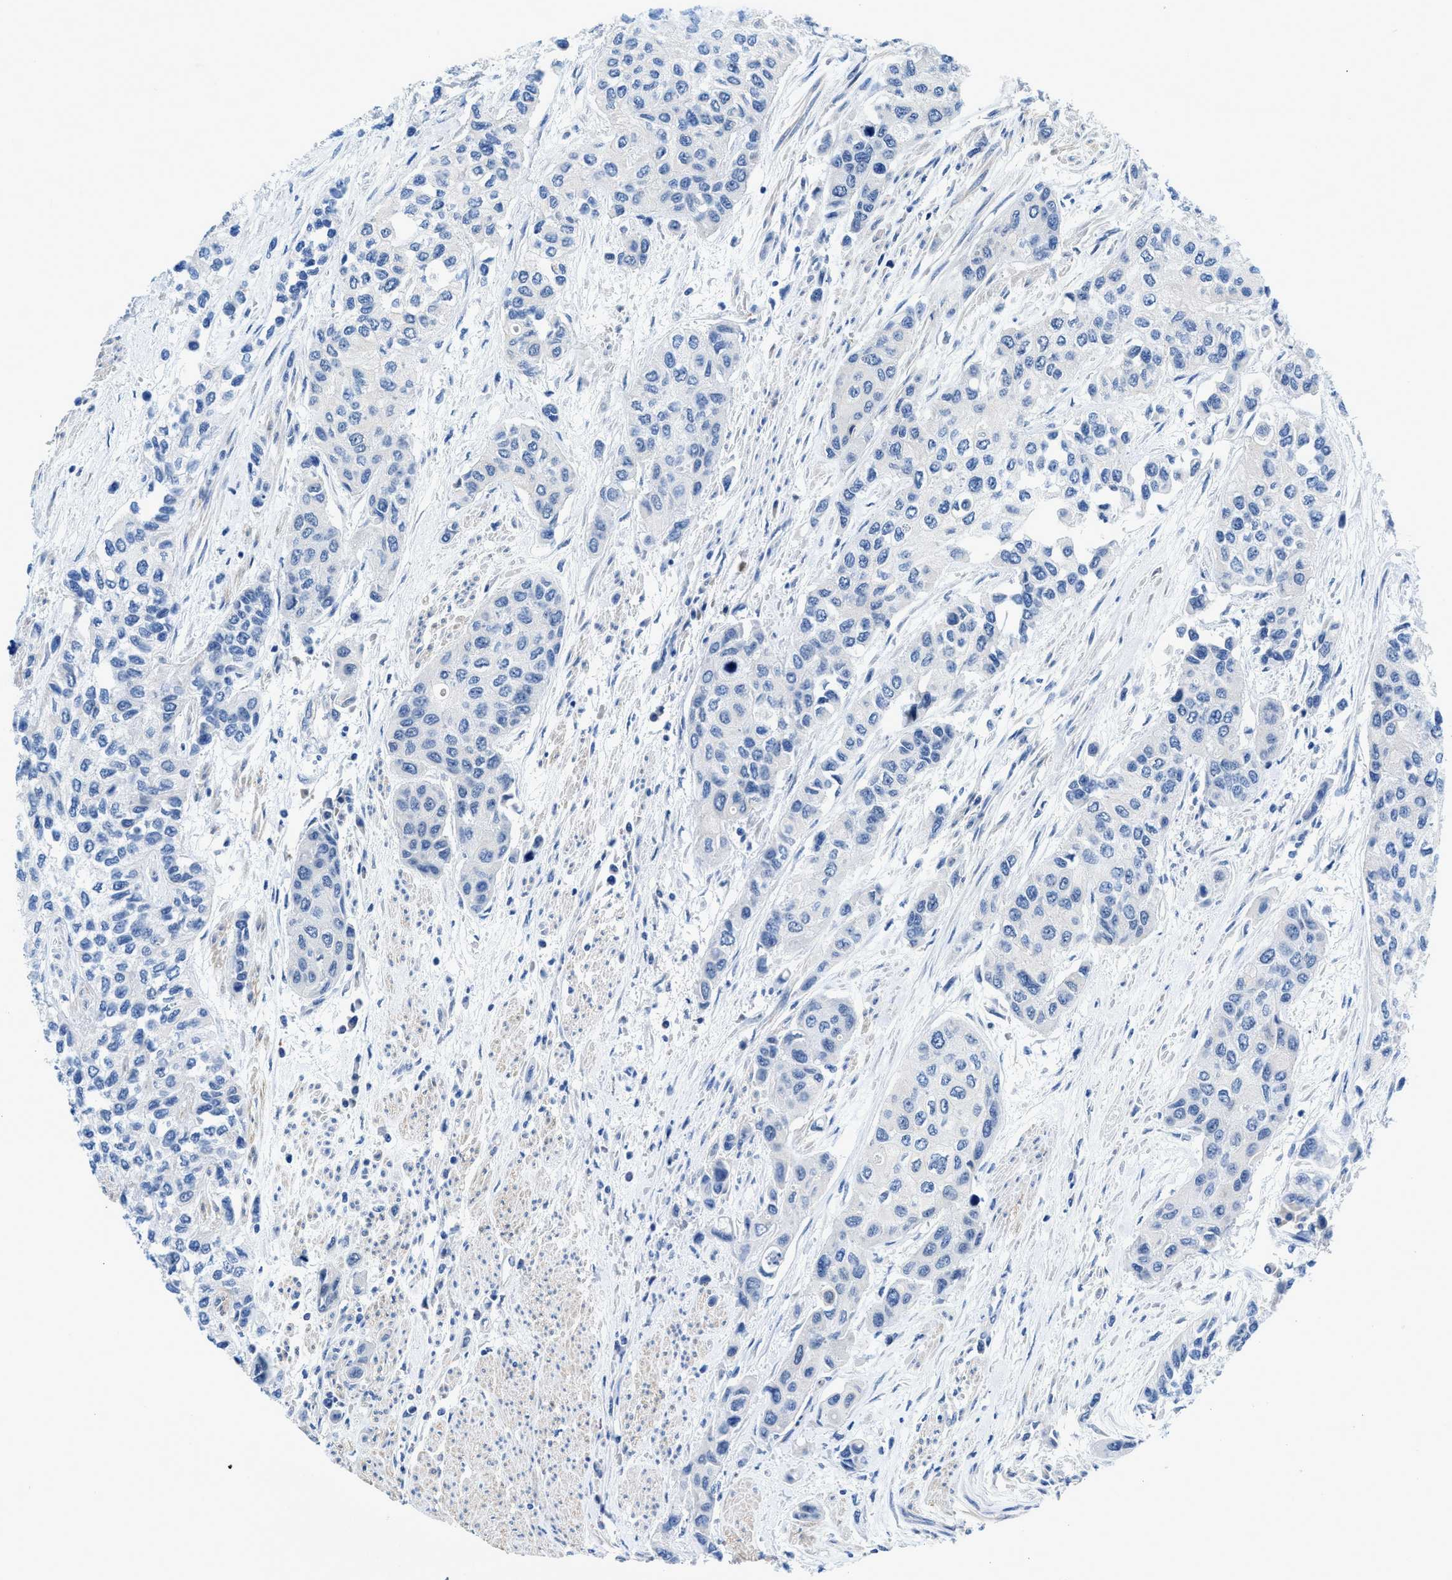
{"staining": {"intensity": "negative", "quantity": "none", "location": "none"}, "tissue": "urothelial cancer", "cell_type": "Tumor cells", "image_type": "cancer", "snomed": [{"axis": "morphology", "description": "Urothelial carcinoma, High grade"}, {"axis": "topography", "description": "Urinary bladder"}], "caption": "Immunohistochemistry of human urothelial carcinoma (high-grade) exhibits no expression in tumor cells.", "gene": "SLC10A6", "patient": {"sex": "female", "age": 56}}